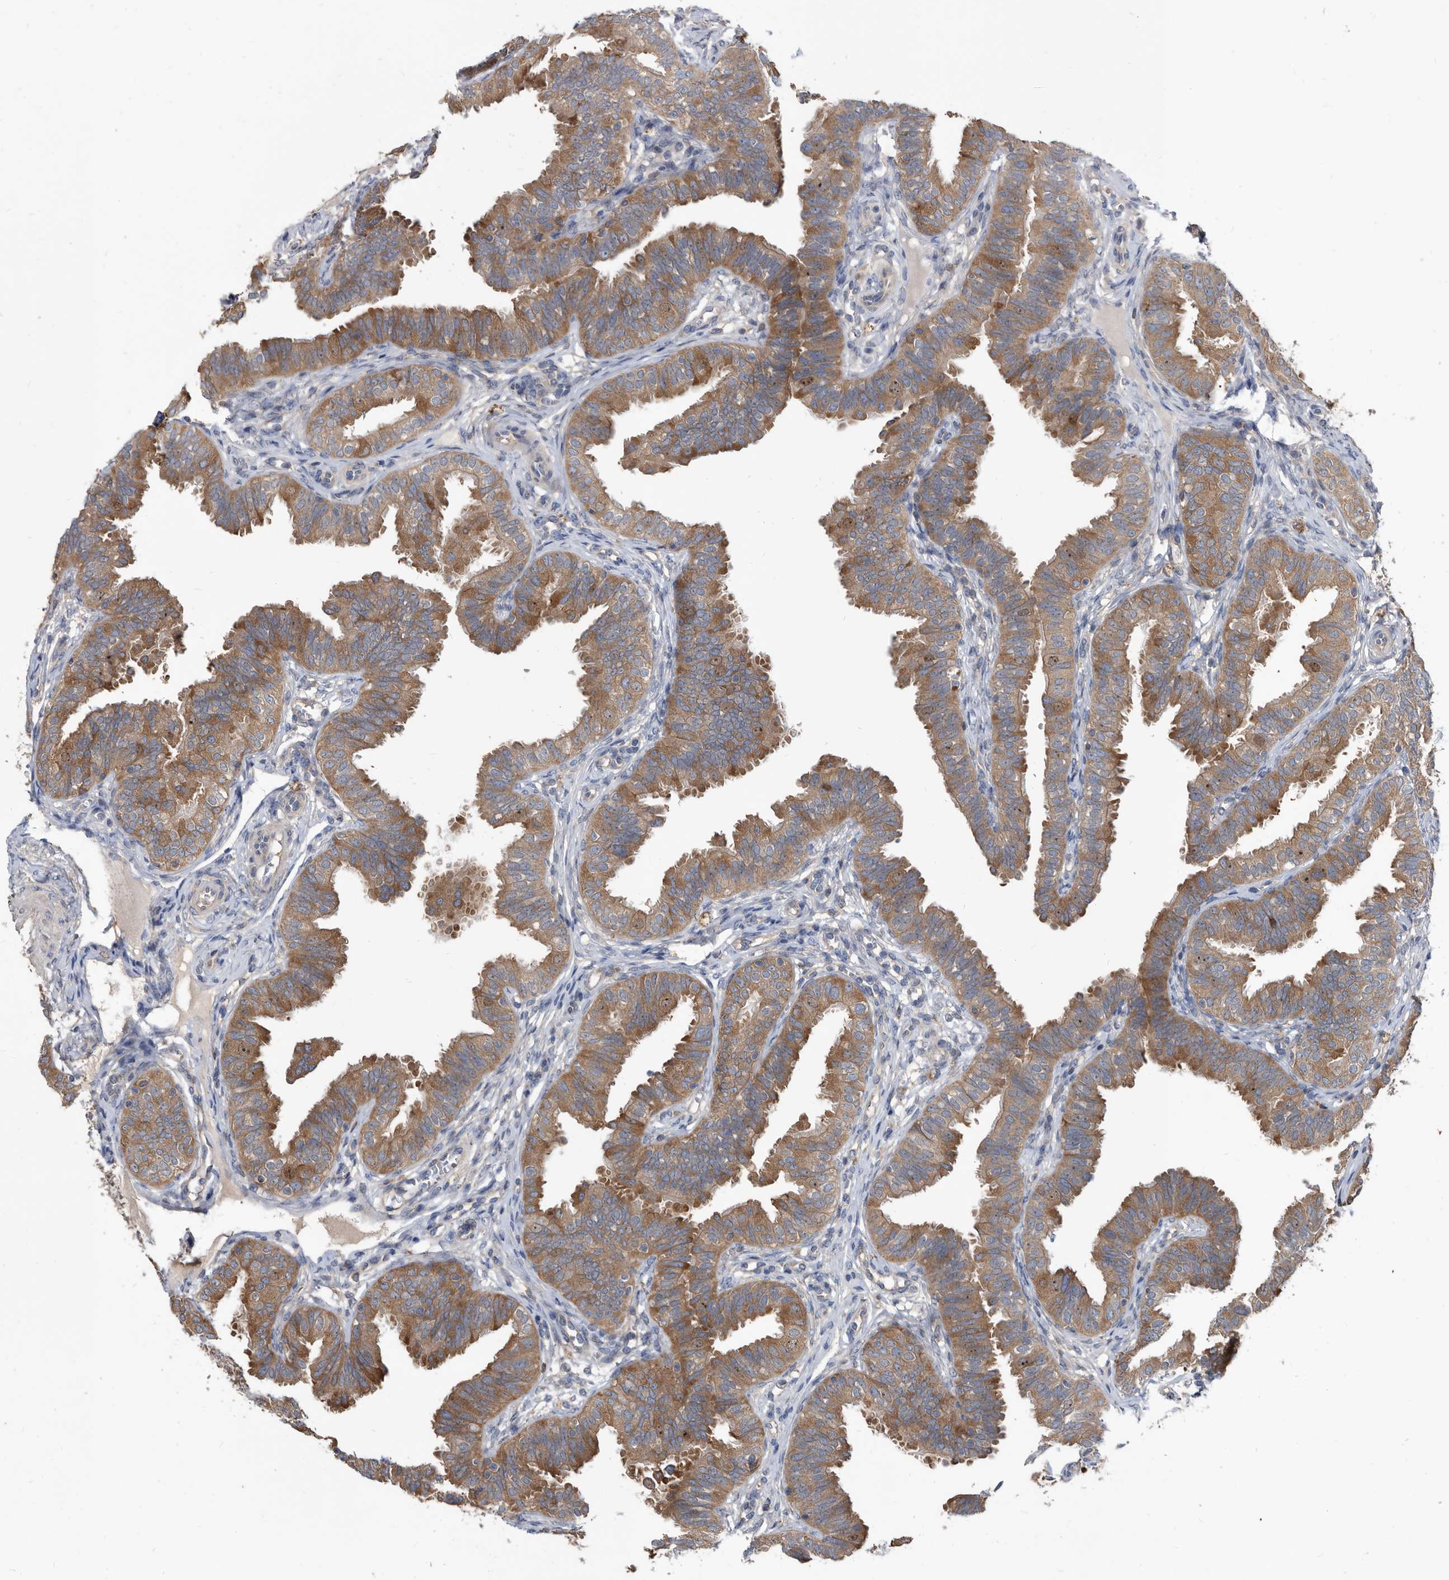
{"staining": {"intensity": "moderate", "quantity": ">75%", "location": "cytoplasmic/membranous"}, "tissue": "fallopian tube", "cell_type": "Glandular cells", "image_type": "normal", "snomed": [{"axis": "morphology", "description": "Normal tissue, NOS"}, {"axis": "topography", "description": "Fallopian tube"}], "caption": "About >75% of glandular cells in normal fallopian tube reveal moderate cytoplasmic/membranous protein staining as visualized by brown immunohistochemical staining.", "gene": "APEH", "patient": {"sex": "female", "age": 35}}